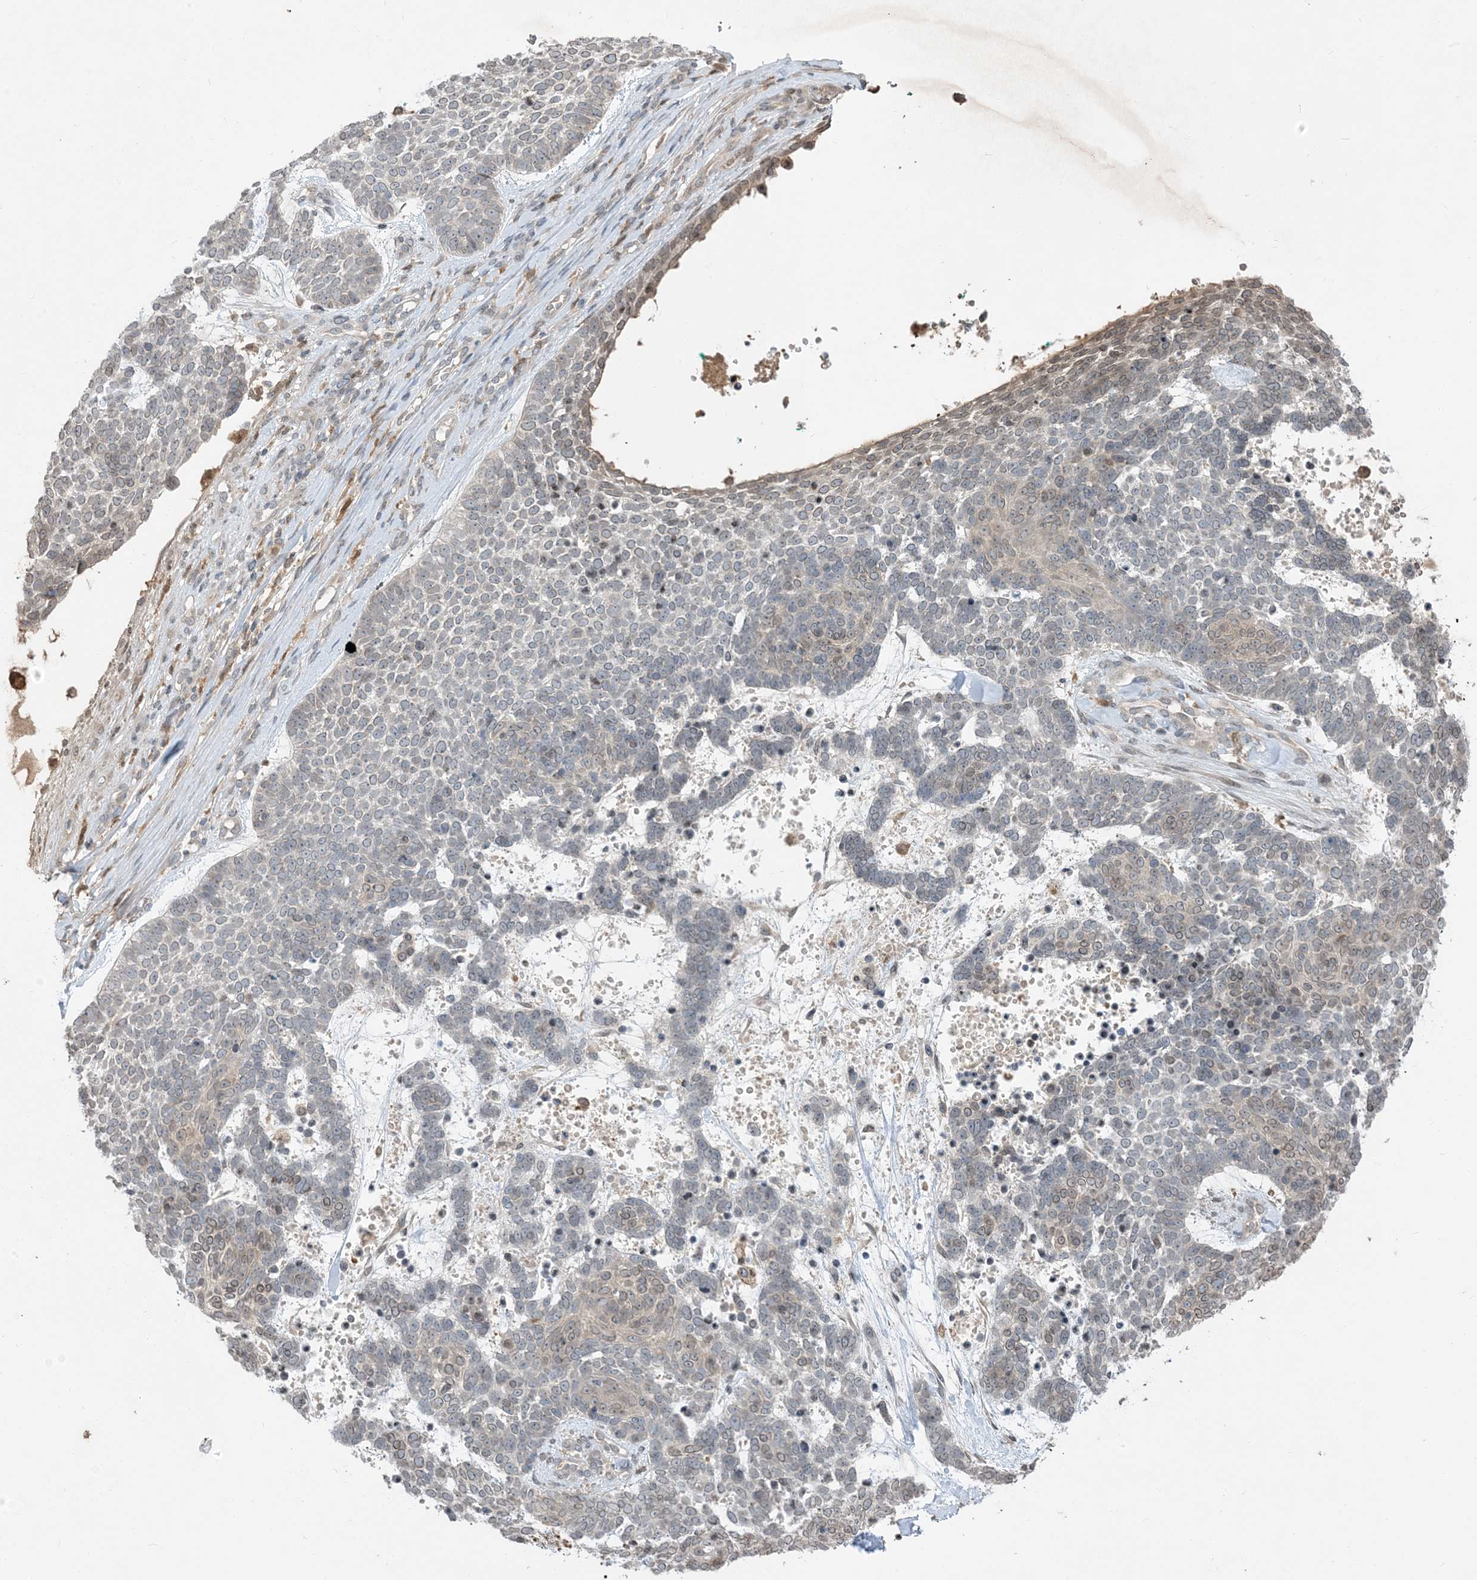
{"staining": {"intensity": "weak", "quantity": "<25%", "location": "cytoplasmic/membranous,nuclear"}, "tissue": "skin cancer", "cell_type": "Tumor cells", "image_type": "cancer", "snomed": [{"axis": "morphology", "description": "Basal cell carcinoma"}, {"axis": "topography", "description": "Skin"}], "caption": "Tumor cells show no significant protein positivity in skin cancer.", "gene": "NAGK", "patient": {"sex": "female", "age": 81}}